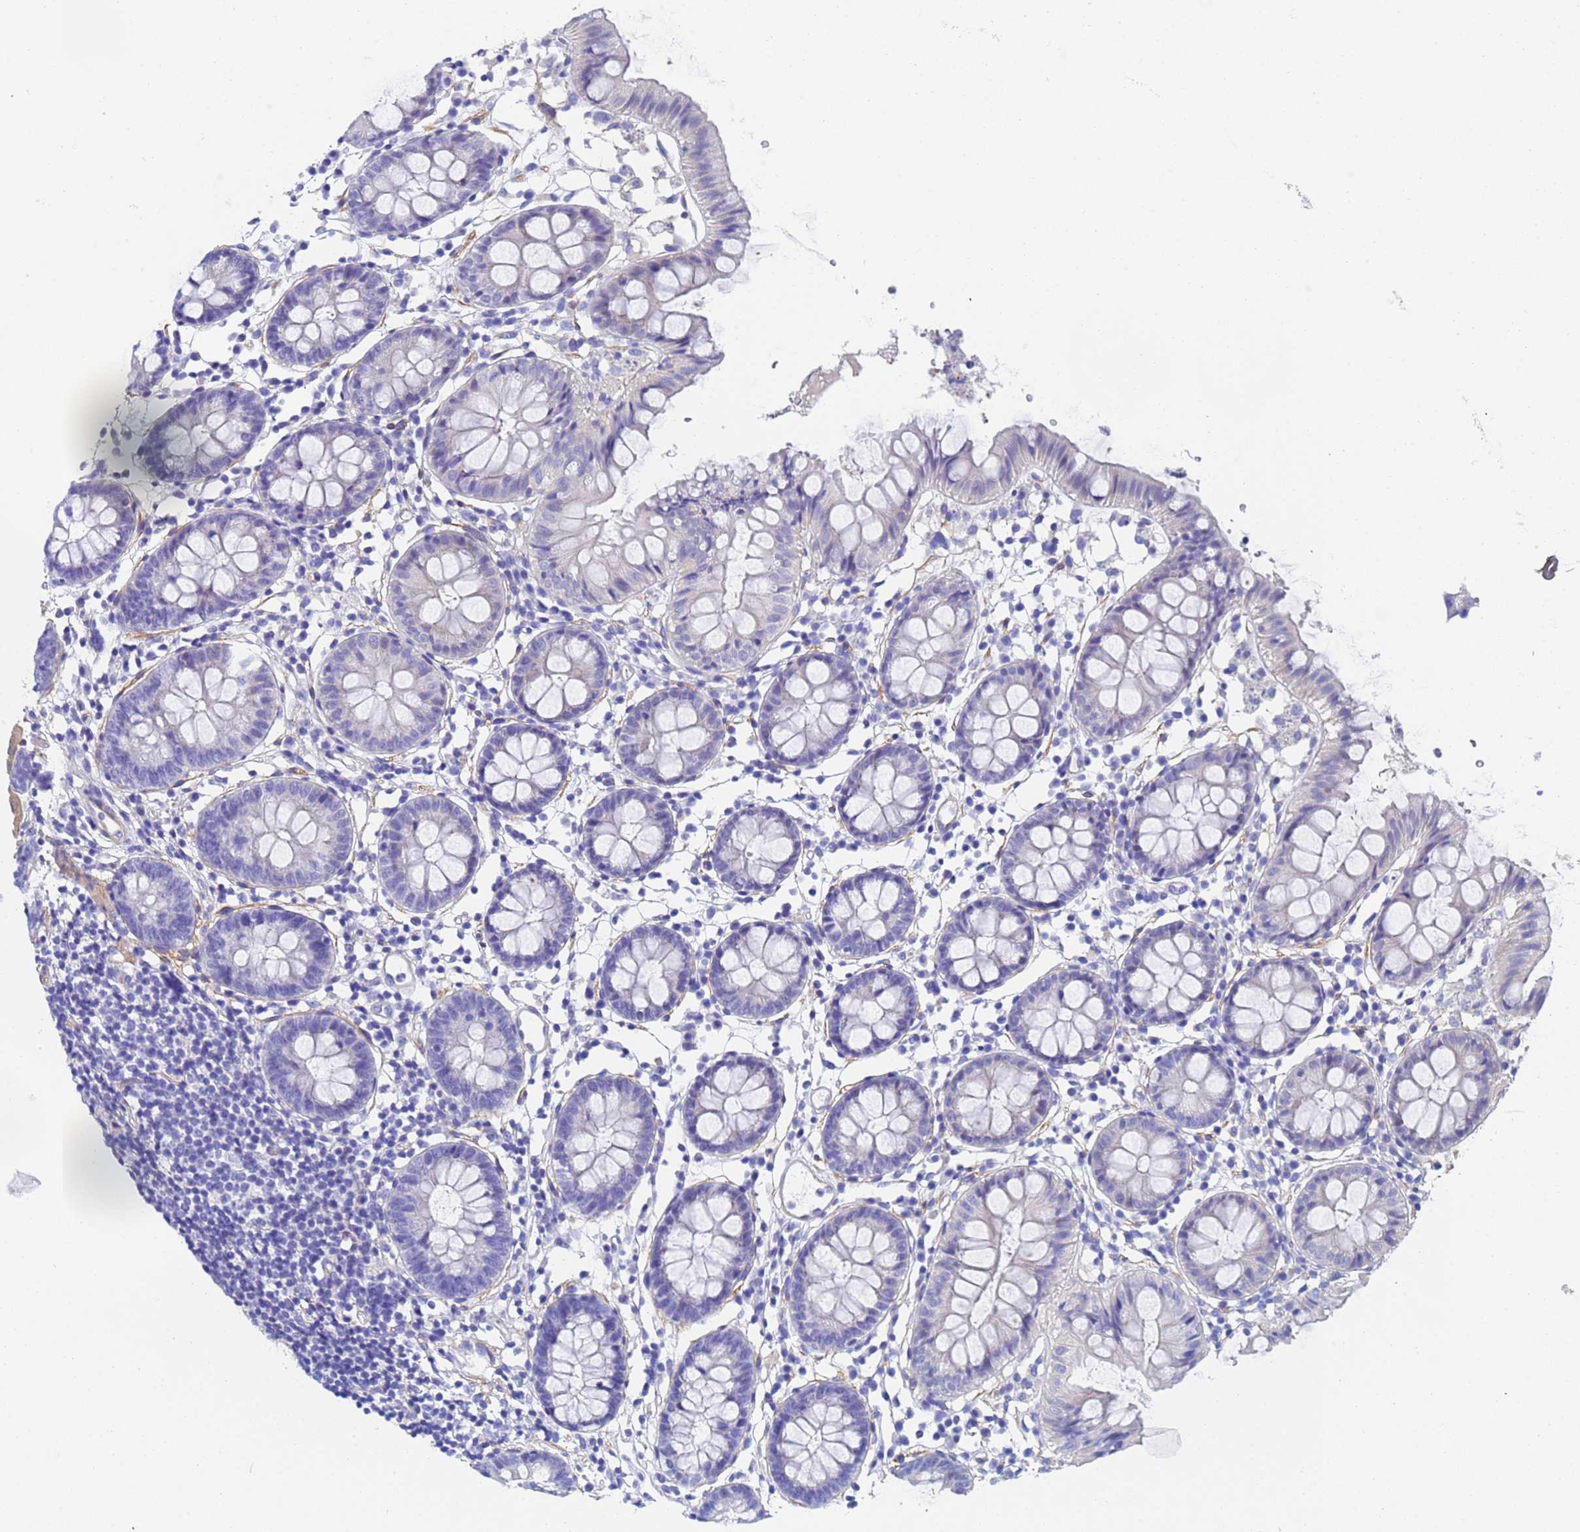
{"staining": {"intensity": "moderate", "quantity": ">75%", "location": "cytoplasmic/membranous"}, "tissue": "colon", "cell_type": "Endothelial cells", "image_type": "normal", "snomed": [{"axis": "morphology", "description": "Normal tissue, NOS"}, {"axis": "topography", "description": "Colon"}], "caption": "Protein analysis of unremarkable colon displays moderate cytoplasmic/membranous staining in approximately >75% of endothelial cells.", "gene": "CST1", "patient": {"sex": "female", "age": 84}}